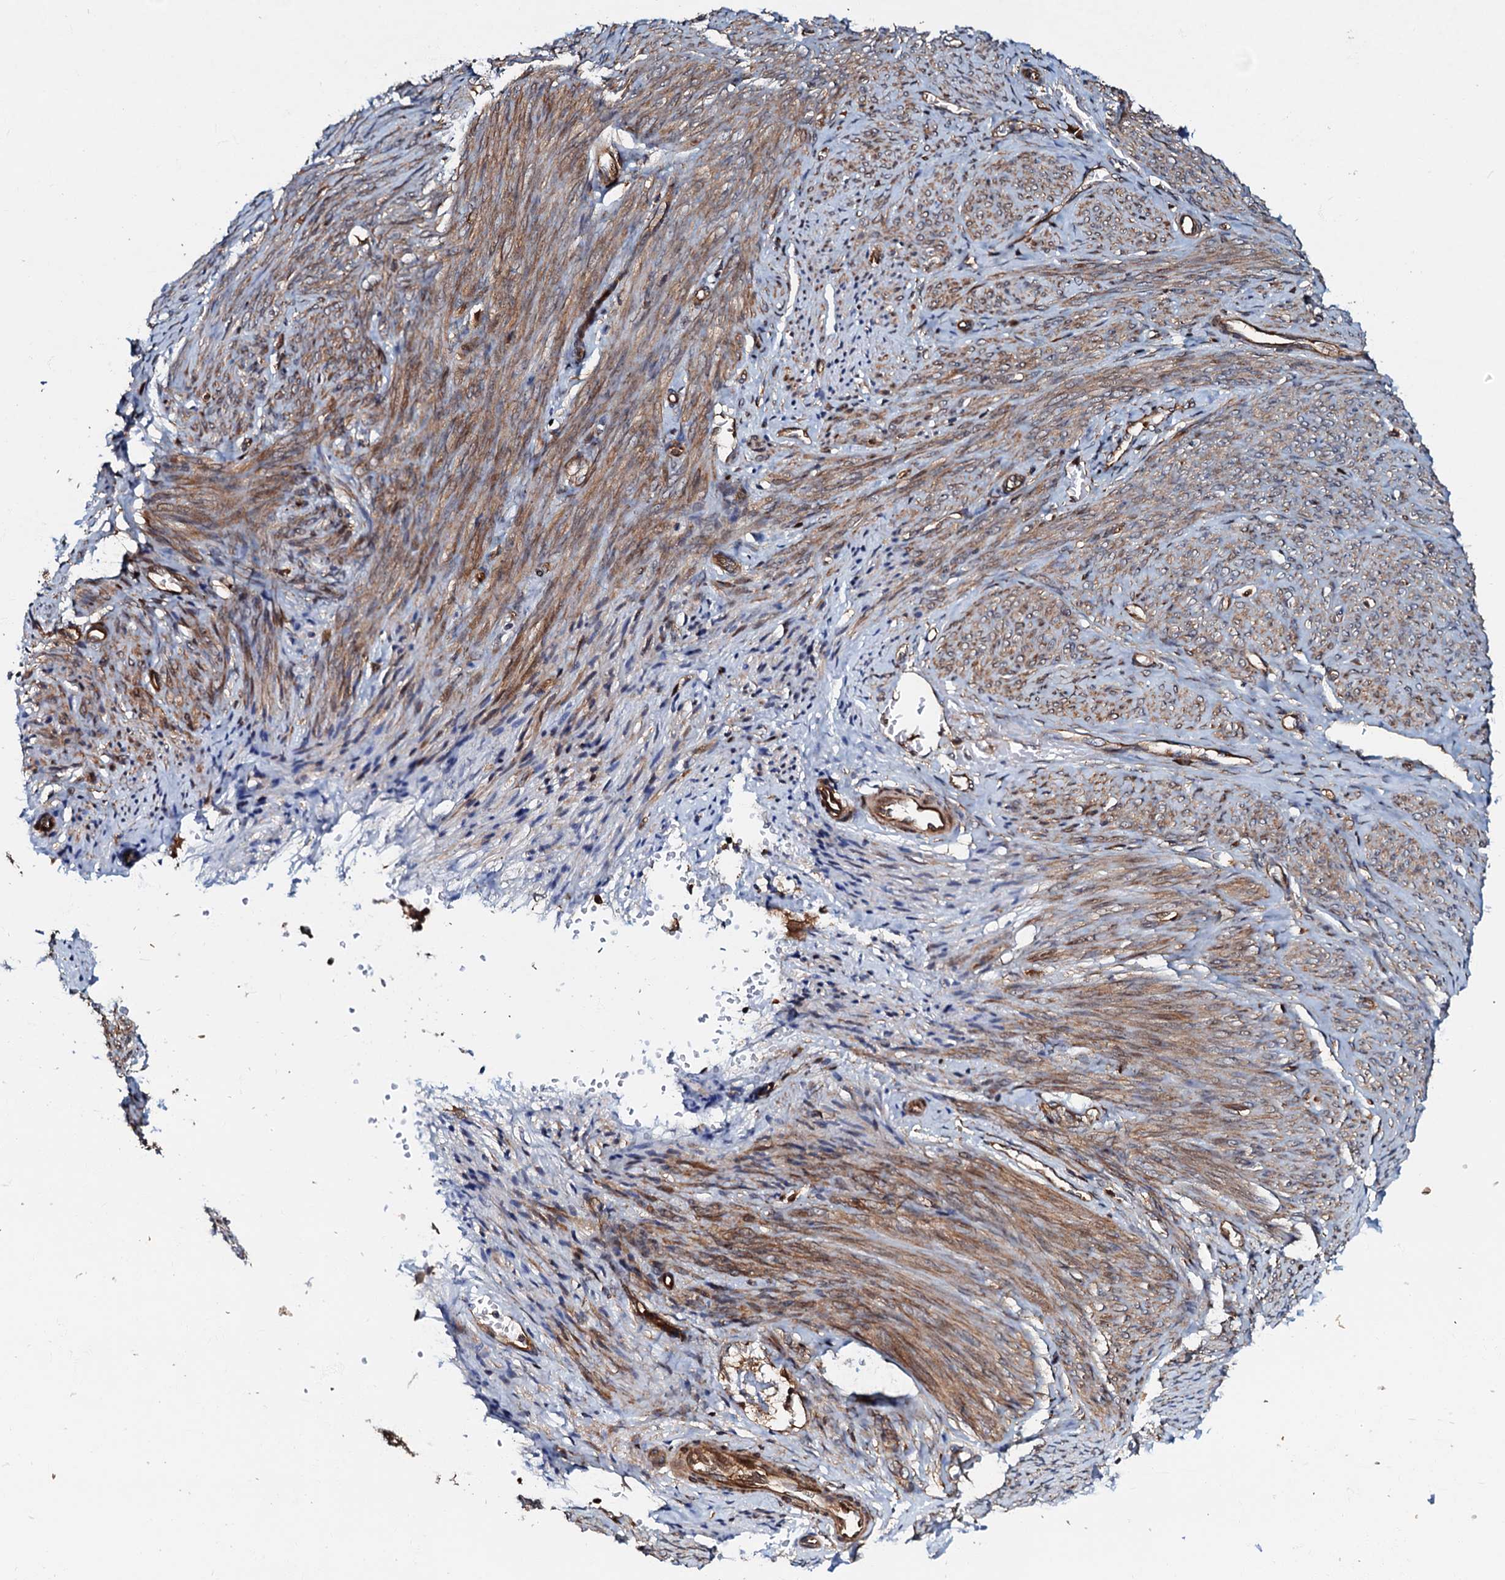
{"staining": {"intensity": "strong", "quantity": "25%-75%", "location": "cytoplasmic/membranous"}, "tissue": "endometrium", "cell_type": "Cells in endometrial stroma", "image_type": "normal", "snomed": [{"axis": "morphology", "description": "Normal tissue, NOS"}, {"axis": "topography", "description": "Endometrium"}], "caption": "An image of endometrium stained for a protein exhibits strong cytoplasmic/membranous brown staining in cells in endometrial stroma.", "gene": "OSBP", "patient": {"sex": "female", "age": 72}}